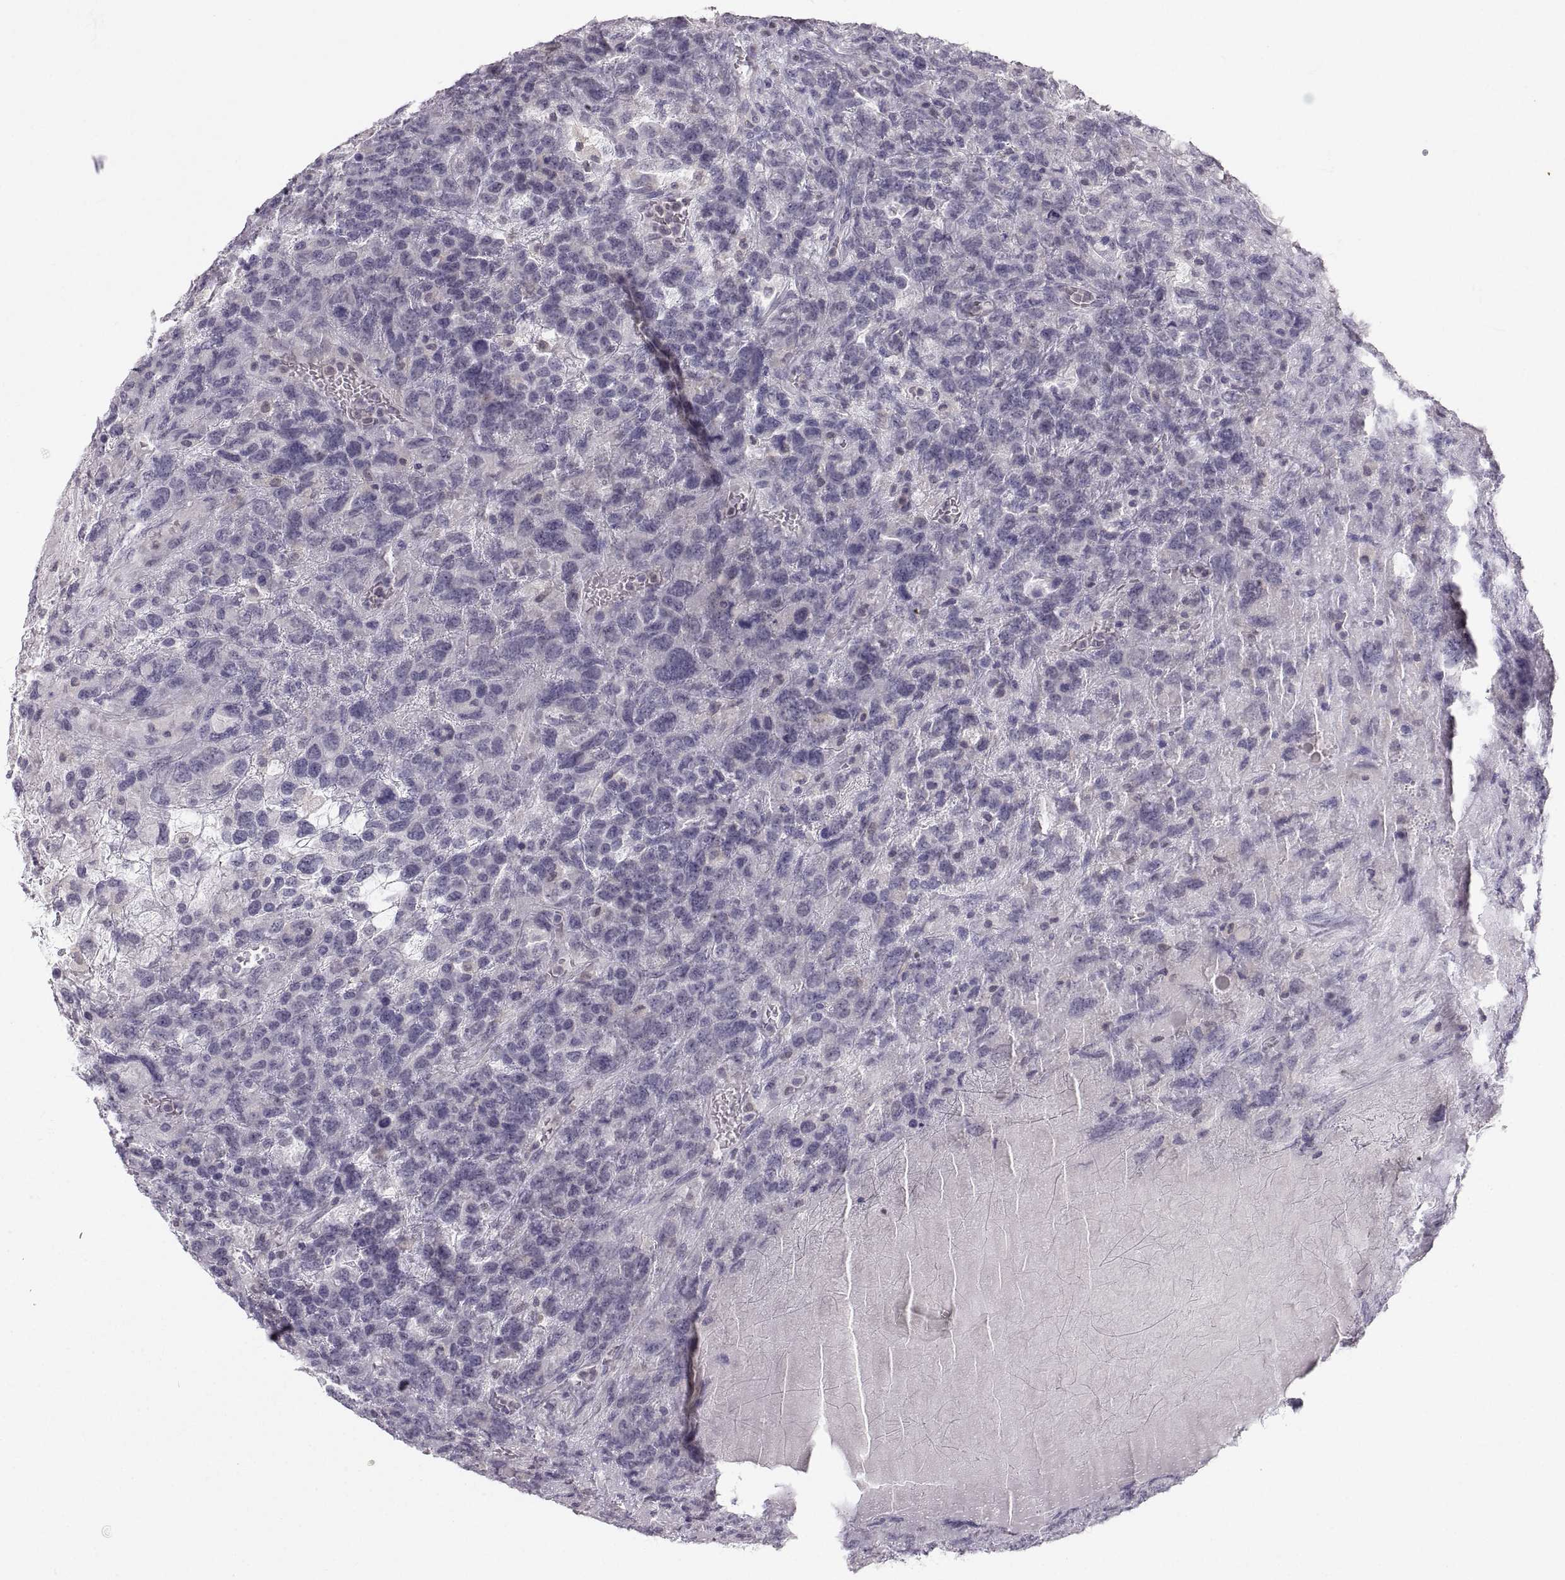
{"staining": {"intensity": "negative", "quantity": "none", "location": "none"}, "tissue": "testis cancer", "cell_type": "Tumor cells", "image_type": "cancer", "snomed": [{"axis": "morphology", "description": "Seminoma, NOS"}, {"axis": "topography", "description": "Testis"}], "caption": "This is an immunohistochemistry histopathology image of human testis seminoma. There is no expression in tumor cells.", "gene": "ZNF185", "patient": {"sex": "male", "age": 52}}